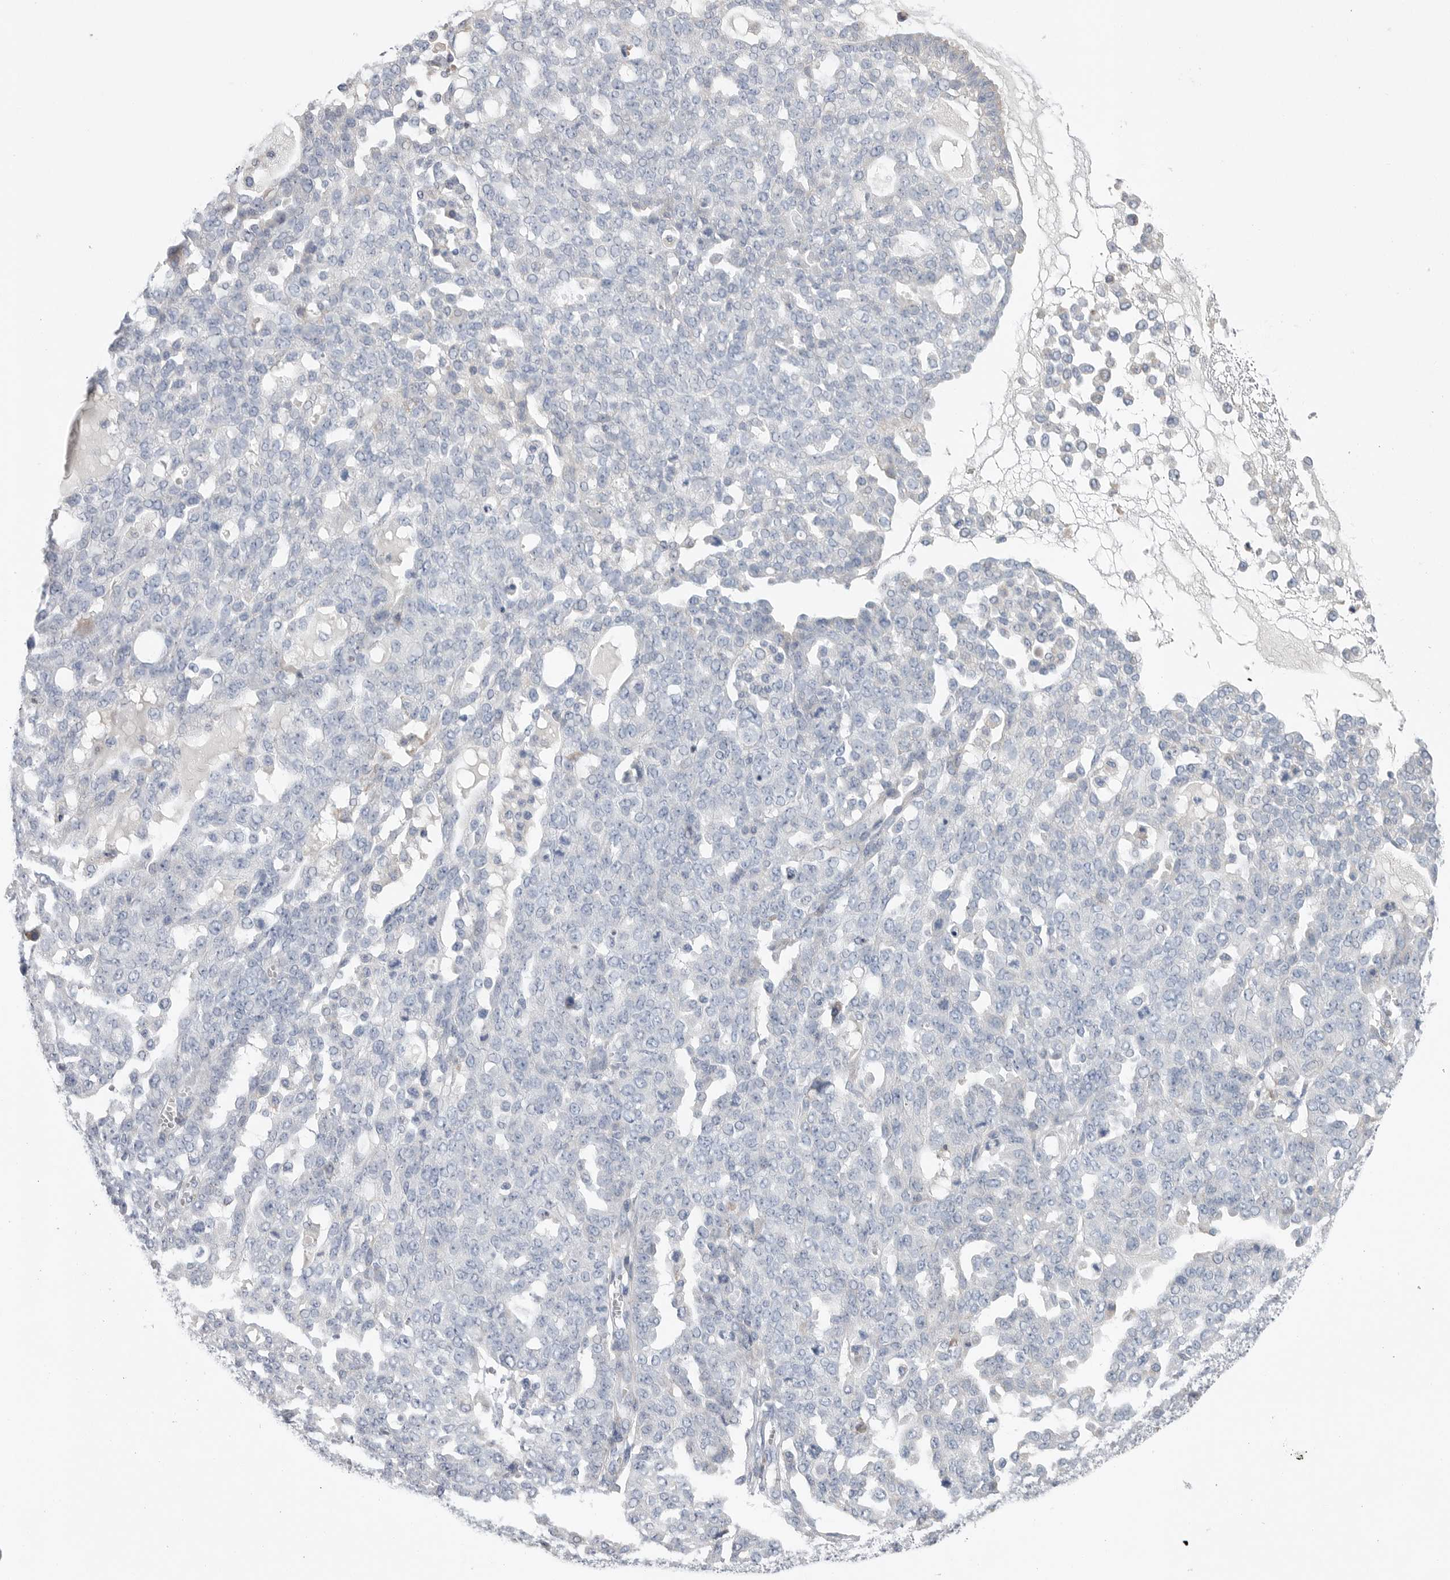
{"staining": {"intensity": "negative", "quantity": "none", "location": "none"}, "tissue": "ovarian cancer", "cell_type": "Tumor cells", "image_type": "cancer", "snomed": [{"axis": "morphology", "description": "Cystadenocarcinoma, serous, NOS"}, {"axis": "topography", "description": "Soft tissue"}, {"axis": "topography", "description": "Ovary"}], "caption": "Micrograph shows no significant protein staining in tumor cells of ovarian cancer (serous cystadenocarcinoma).", "gene": "CAMK2B", "patient": {"sex": "female", "age": 57}}